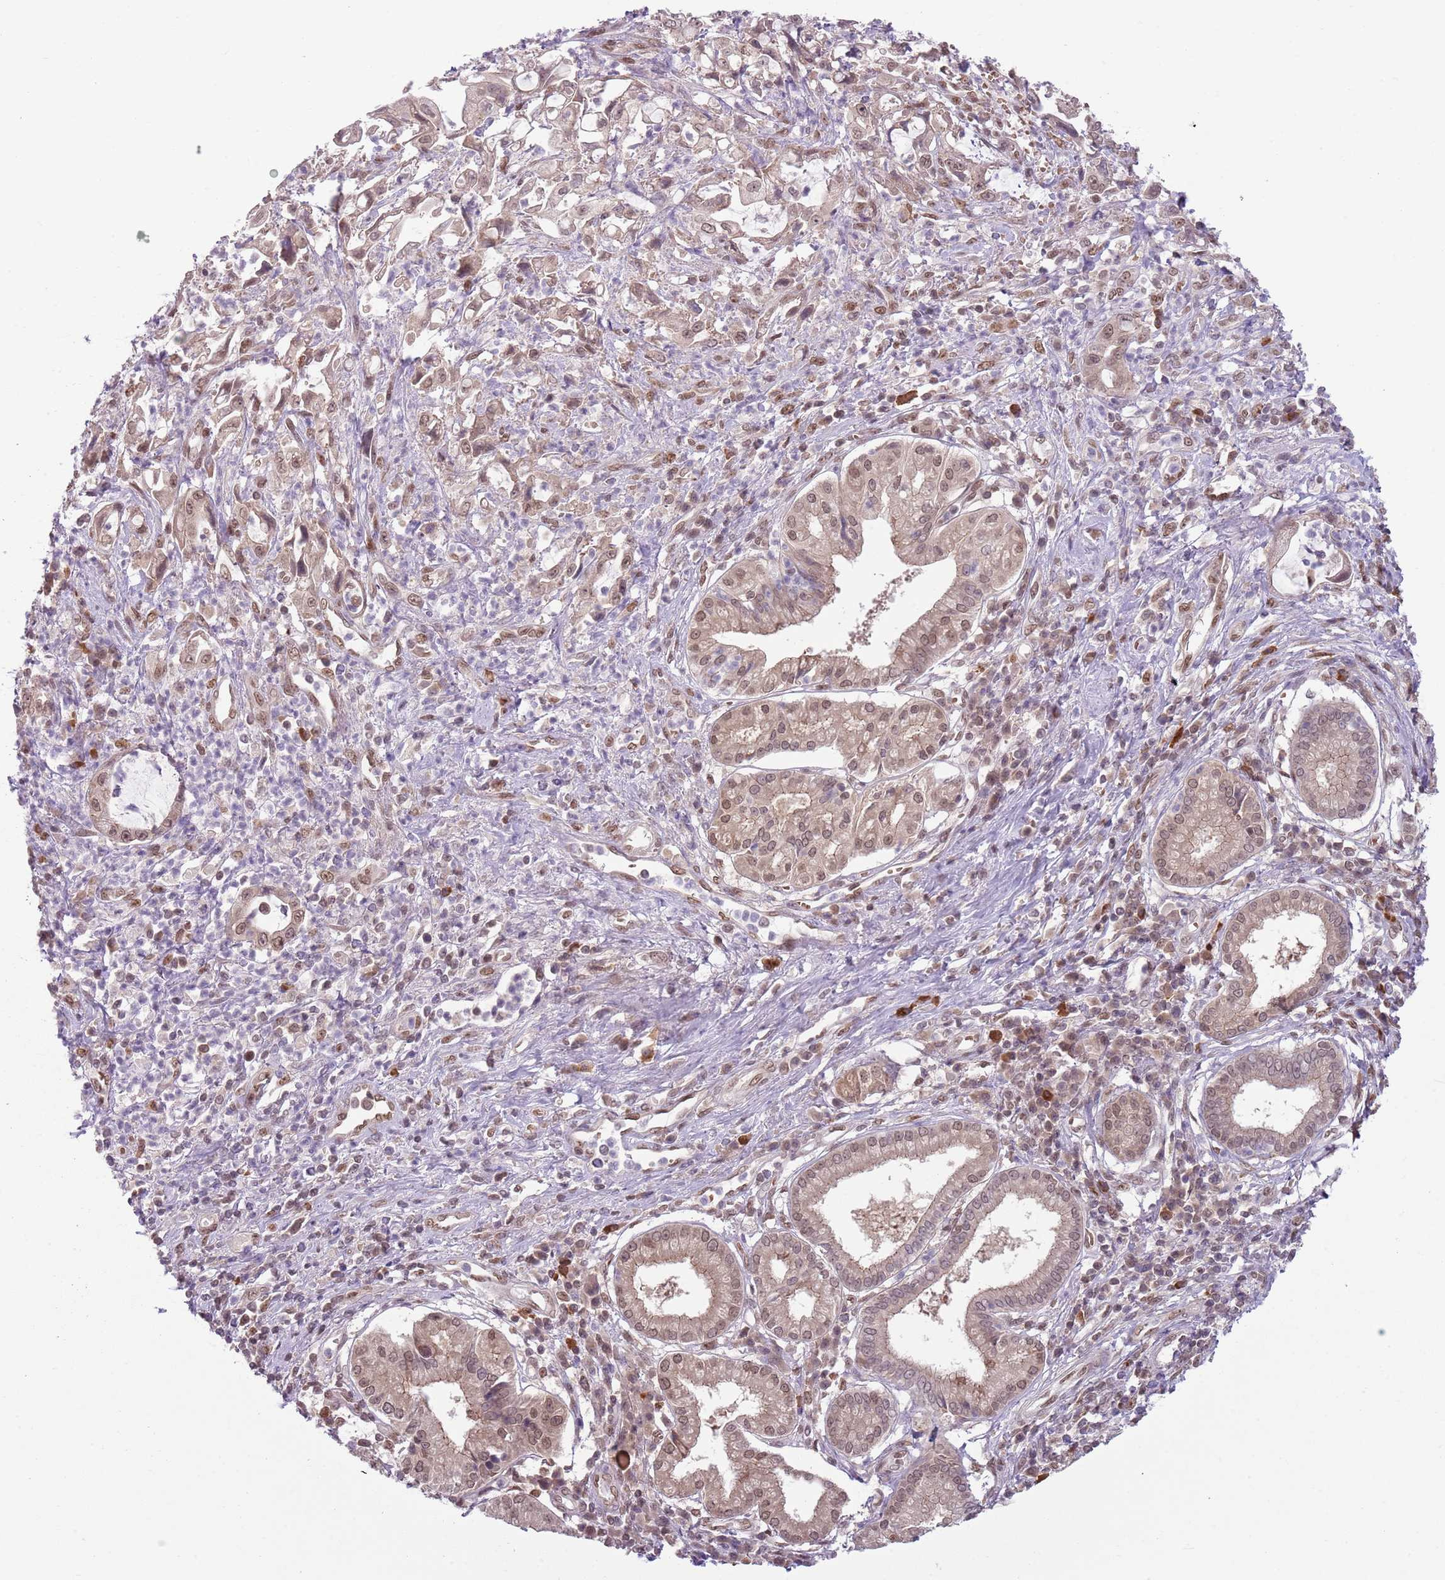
{"staining": {"intensity": "moderate", "quantity": ">75%", "location": "cytoplasmic/membranous,nuclear"}, "tissue": "pancreatic cancer", "cell_type": "Tumor cells", "image_type": "cancer", "snomed": [{"axis": "morphology", "description": "Adenocarcinoma, NOS"}, {"axis": "topography", "description": "Pancreas"}], "caption": "The image displays a brown stain indicating the presence of a protein in the cytoplasmic/membranous and nuclear of tumor cells in adenocarcinoma (pancreatic). (DAB (3,3'-diaminobenzidine) IHC with brightfield microscopy, high magnification).", "gene": "TM2D1", "patient": {"sex": "female", "age": 61}}